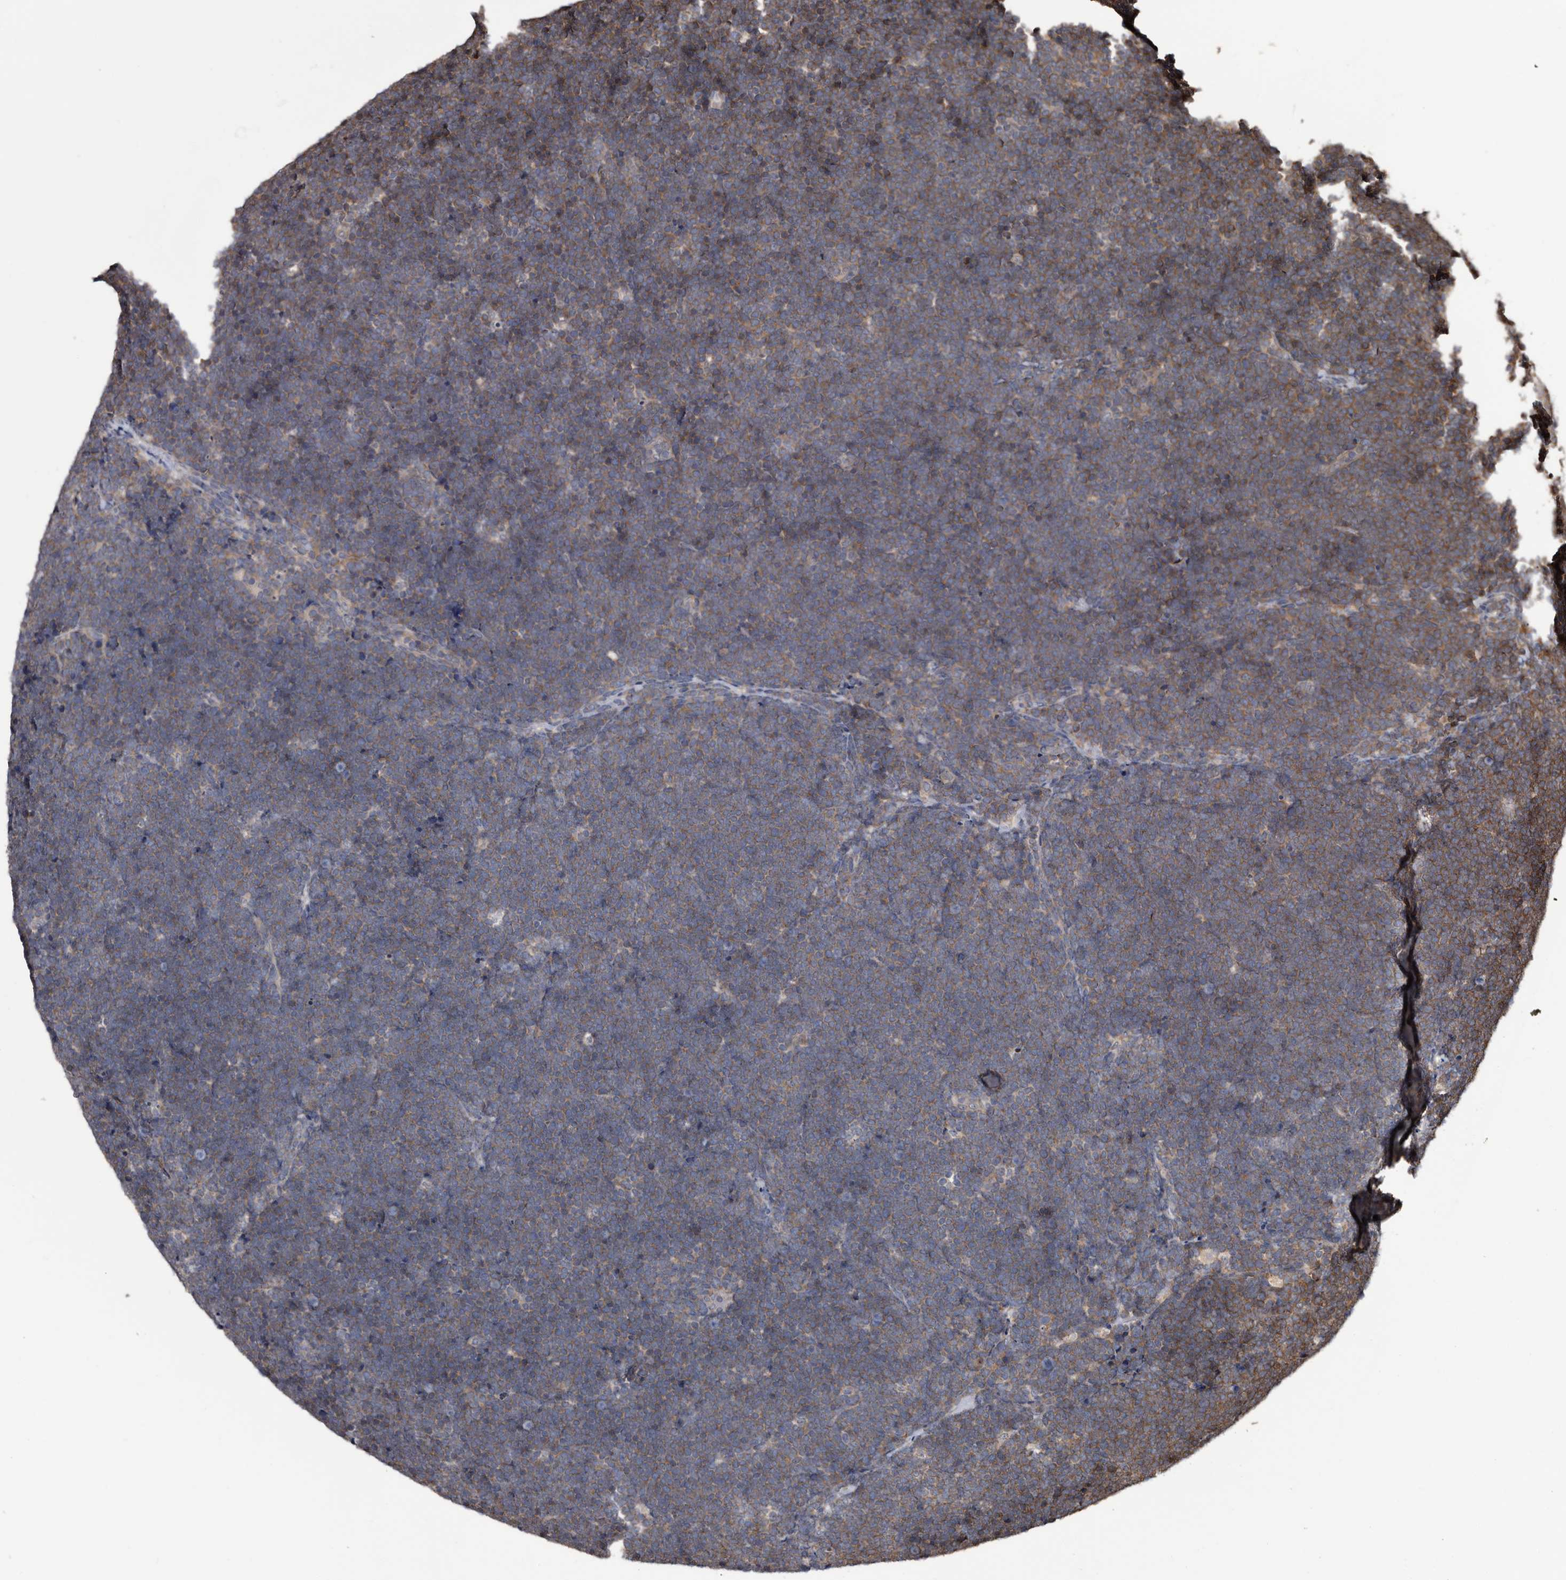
{"staining": {"intensity": "moderate", "quantity": "25%-75%", "location": "cytoplasmic/membranous"}, "tissue": "lymphoma", "cell_type": "Tumor cells", "image_type": "cancer", "snomed": [{"axis": "morphology", "description": "Malignant lymphoma, non-Hodgkin's type, High grade"}, {"axis": "topography", "description": "Lymph node"}], "caption": "Malignant lymphoma, non-Hodgkin's type (high-grade) stained for a protein (brown) displays moderate cytoplasmic/membranous positive expression in about 25%-75% of tumor cells.", "gene": "TTI2", "patient": {"sex": "male", "age": 13}}